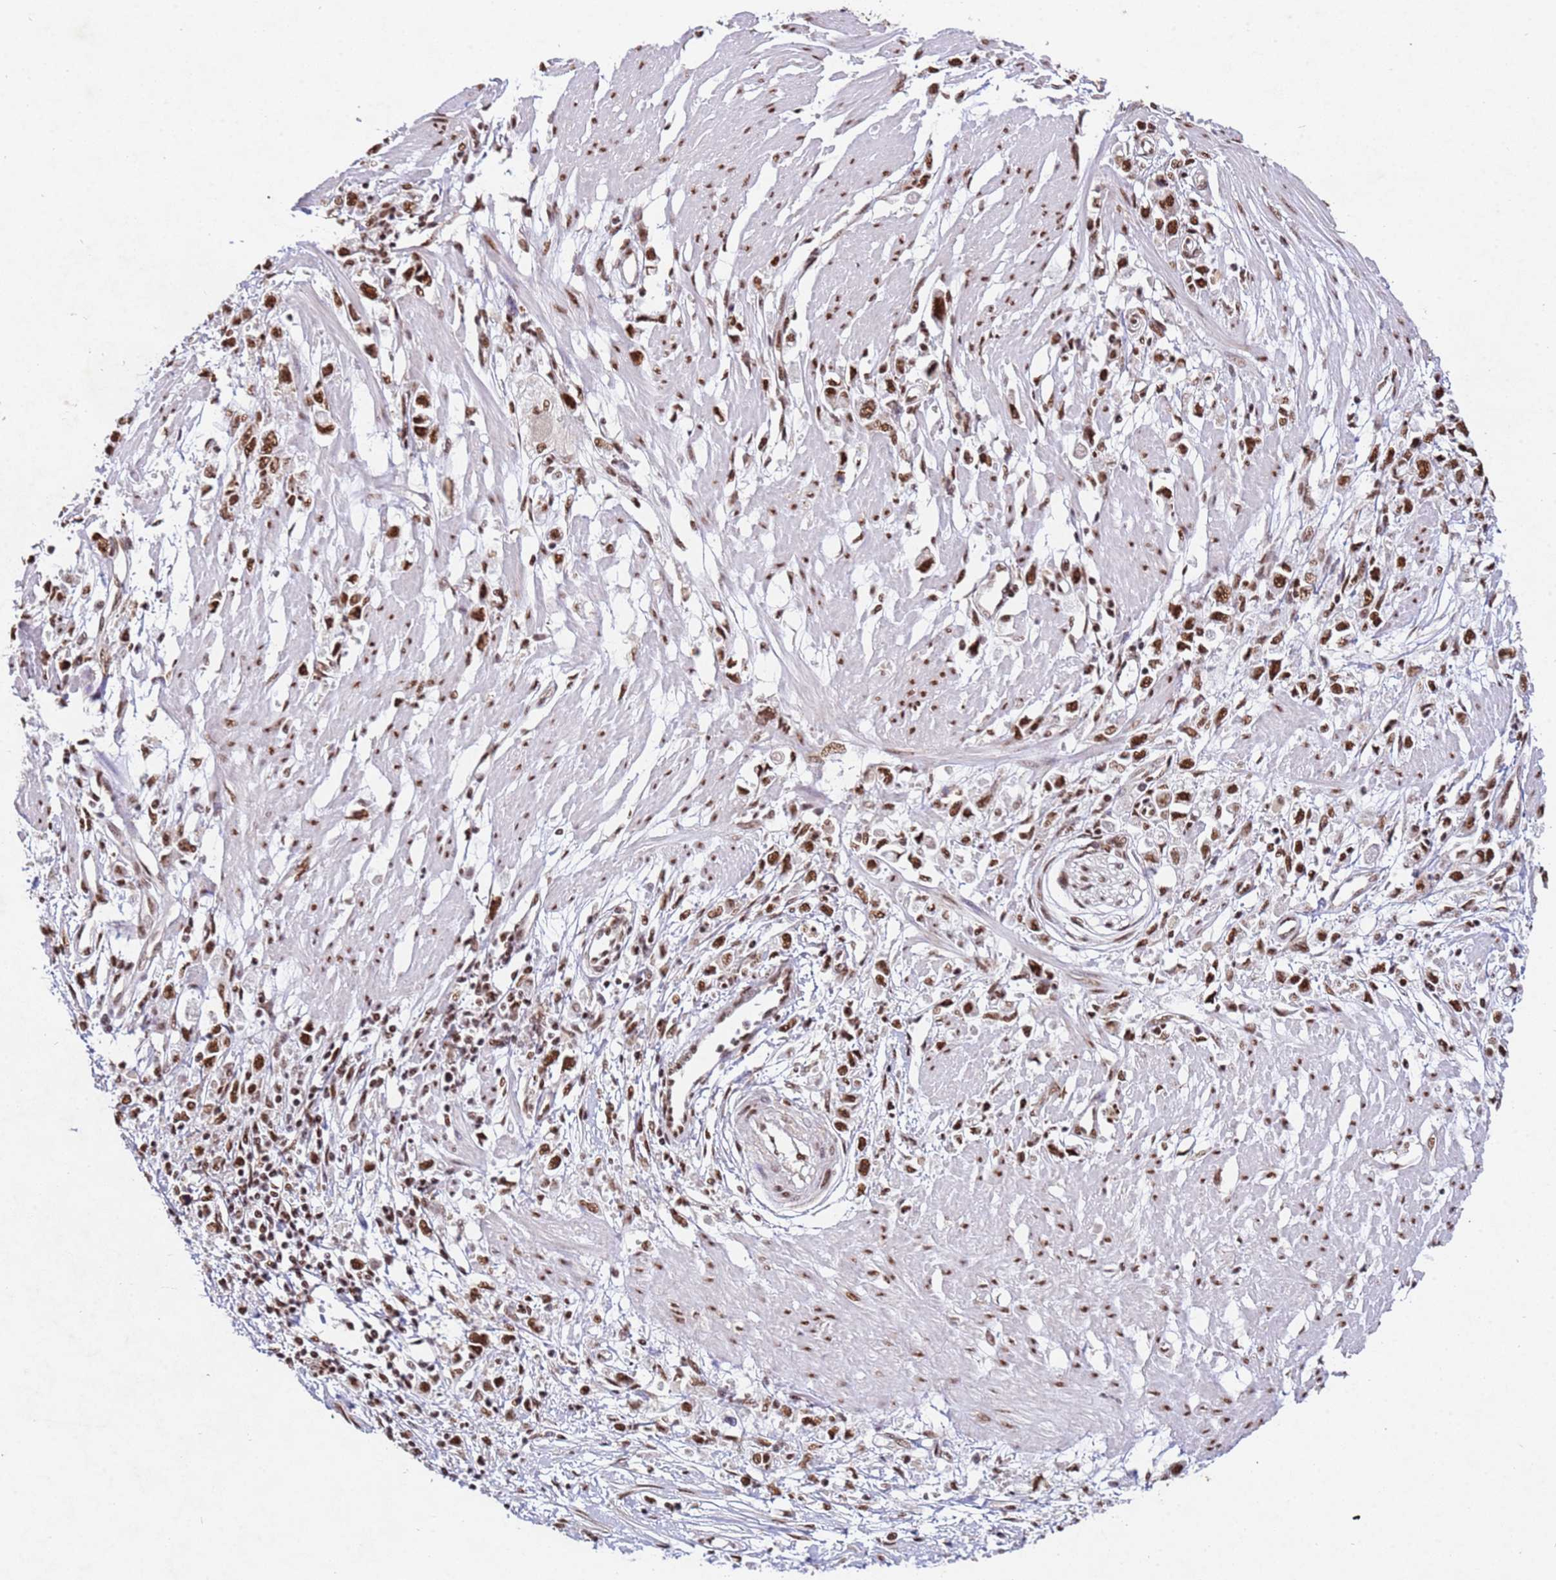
{"staining": {"intensity": "moderate", "quantity": ">75%", "location": "nuclear"}, "tissue": "stomach cancer", "cell_type": "Tumor cells", "image_type": "cancer", "snomed": [{"axis": "morphology", "description": "Adenocarcinoma, NOS"}, {"axis": "topography", "description": "Stomach"}], "caption": "Human adenocarcinoma (stomach) stained with a brown dye reveals moderate nuclear positive positivity in approximately >75% of tumor cells.", "gene": "ESF1", "patient": {"sex": "female", "age": 59}}